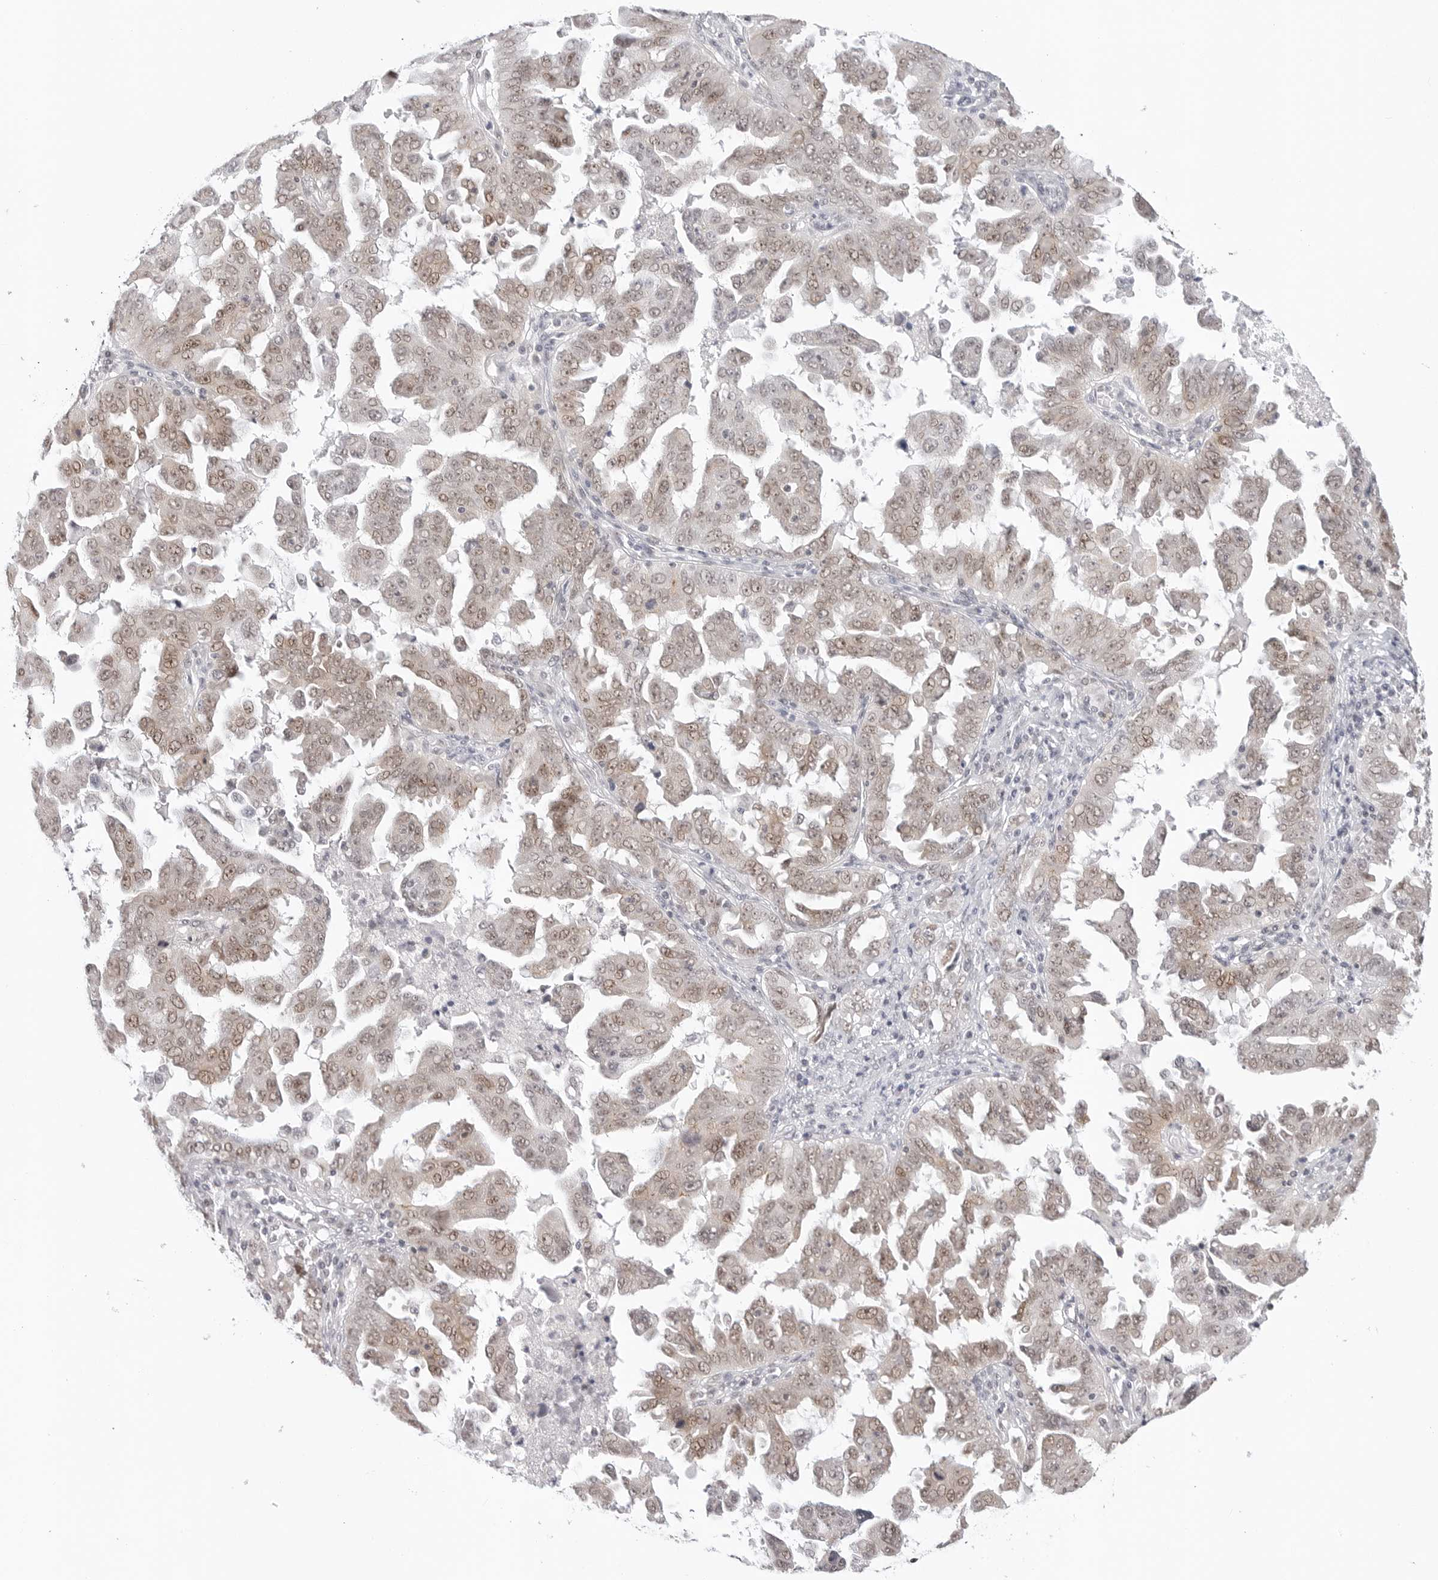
{"staining": {"intensity": "weak", "quantity": ">75%", "location": "cytoplasmic/membranous,nuclear"}, "tissue": "ovarian cancer", "cell_type": "Tumor cells", "image_type": "cancer", "snomed": [{"axis": "morphology", "description": "Carcinoma, endometroid"}, {"axis": "topography", "description": "Ovary"}], "caption": "Approximately >75% of tumor cells in human ovarian endometroid carcinoma display weak cytoplasmic/membranous and nuclear protein staining as visualized by brown immunohistochemical staining.", "gene": "TSEN2", "patient": {"sex": "female", "age": 62}}